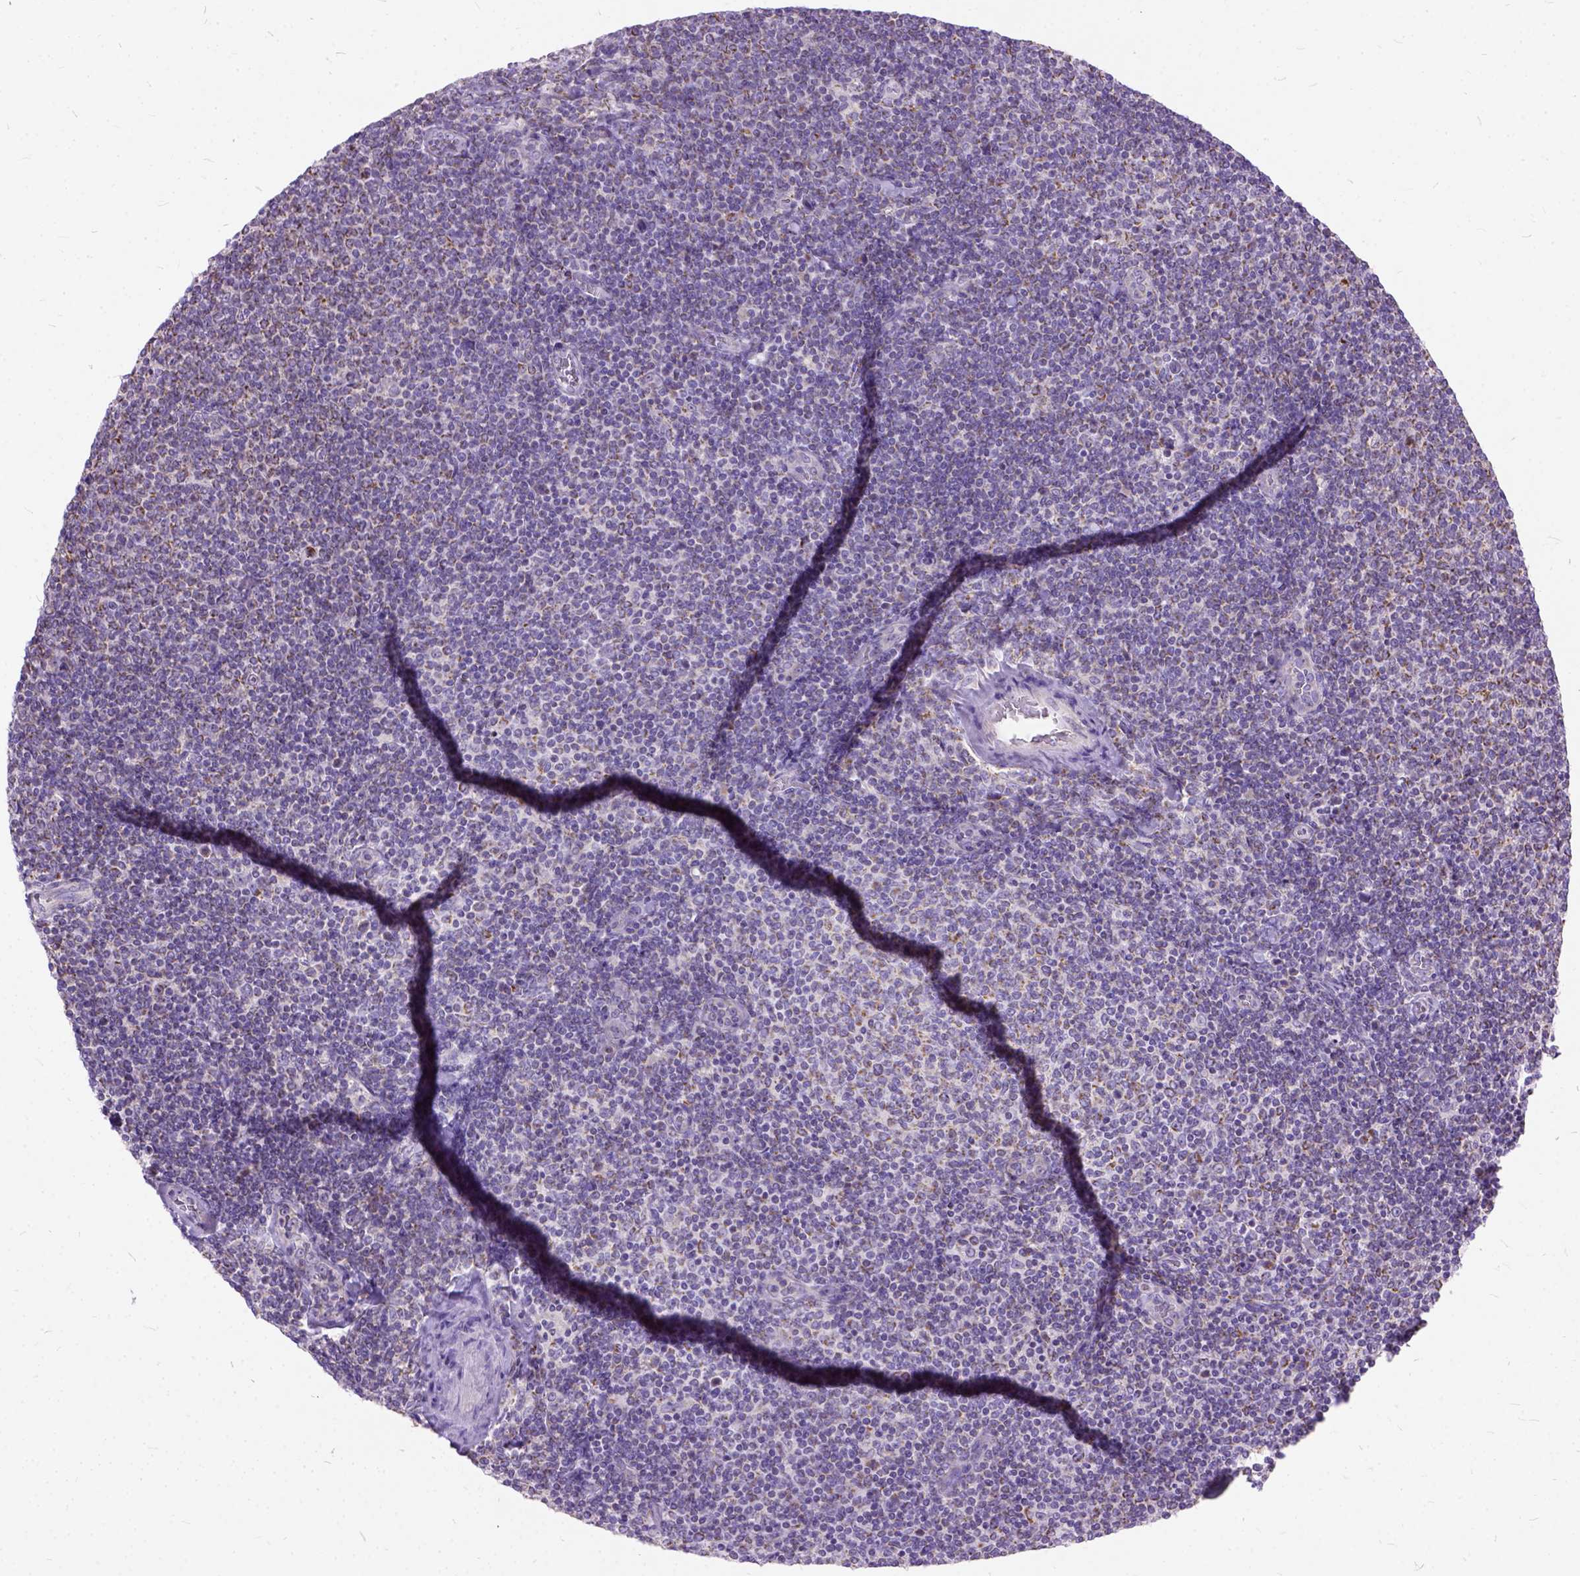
{"staining": {"intensity": "negative", "quantity": "none", "location": "none"}, "tissue": "lymphoma", "cell_type": "Tumor cells", "image_type": "cancer", "snomed": [{"axis": "morphology", "description": "Malignant lymphoma, non-Hodgkin's type, Low grade"}, {"axis": "topography", "description": "Lymph node"}], "caption": "IHC photomicrograph of neoplastic tissue: human lymphoma stained with DAB displays no significant protein staining in tumor cells.", "gene": "CTAG2", "patient": {"sex": "male", "age": 52}}